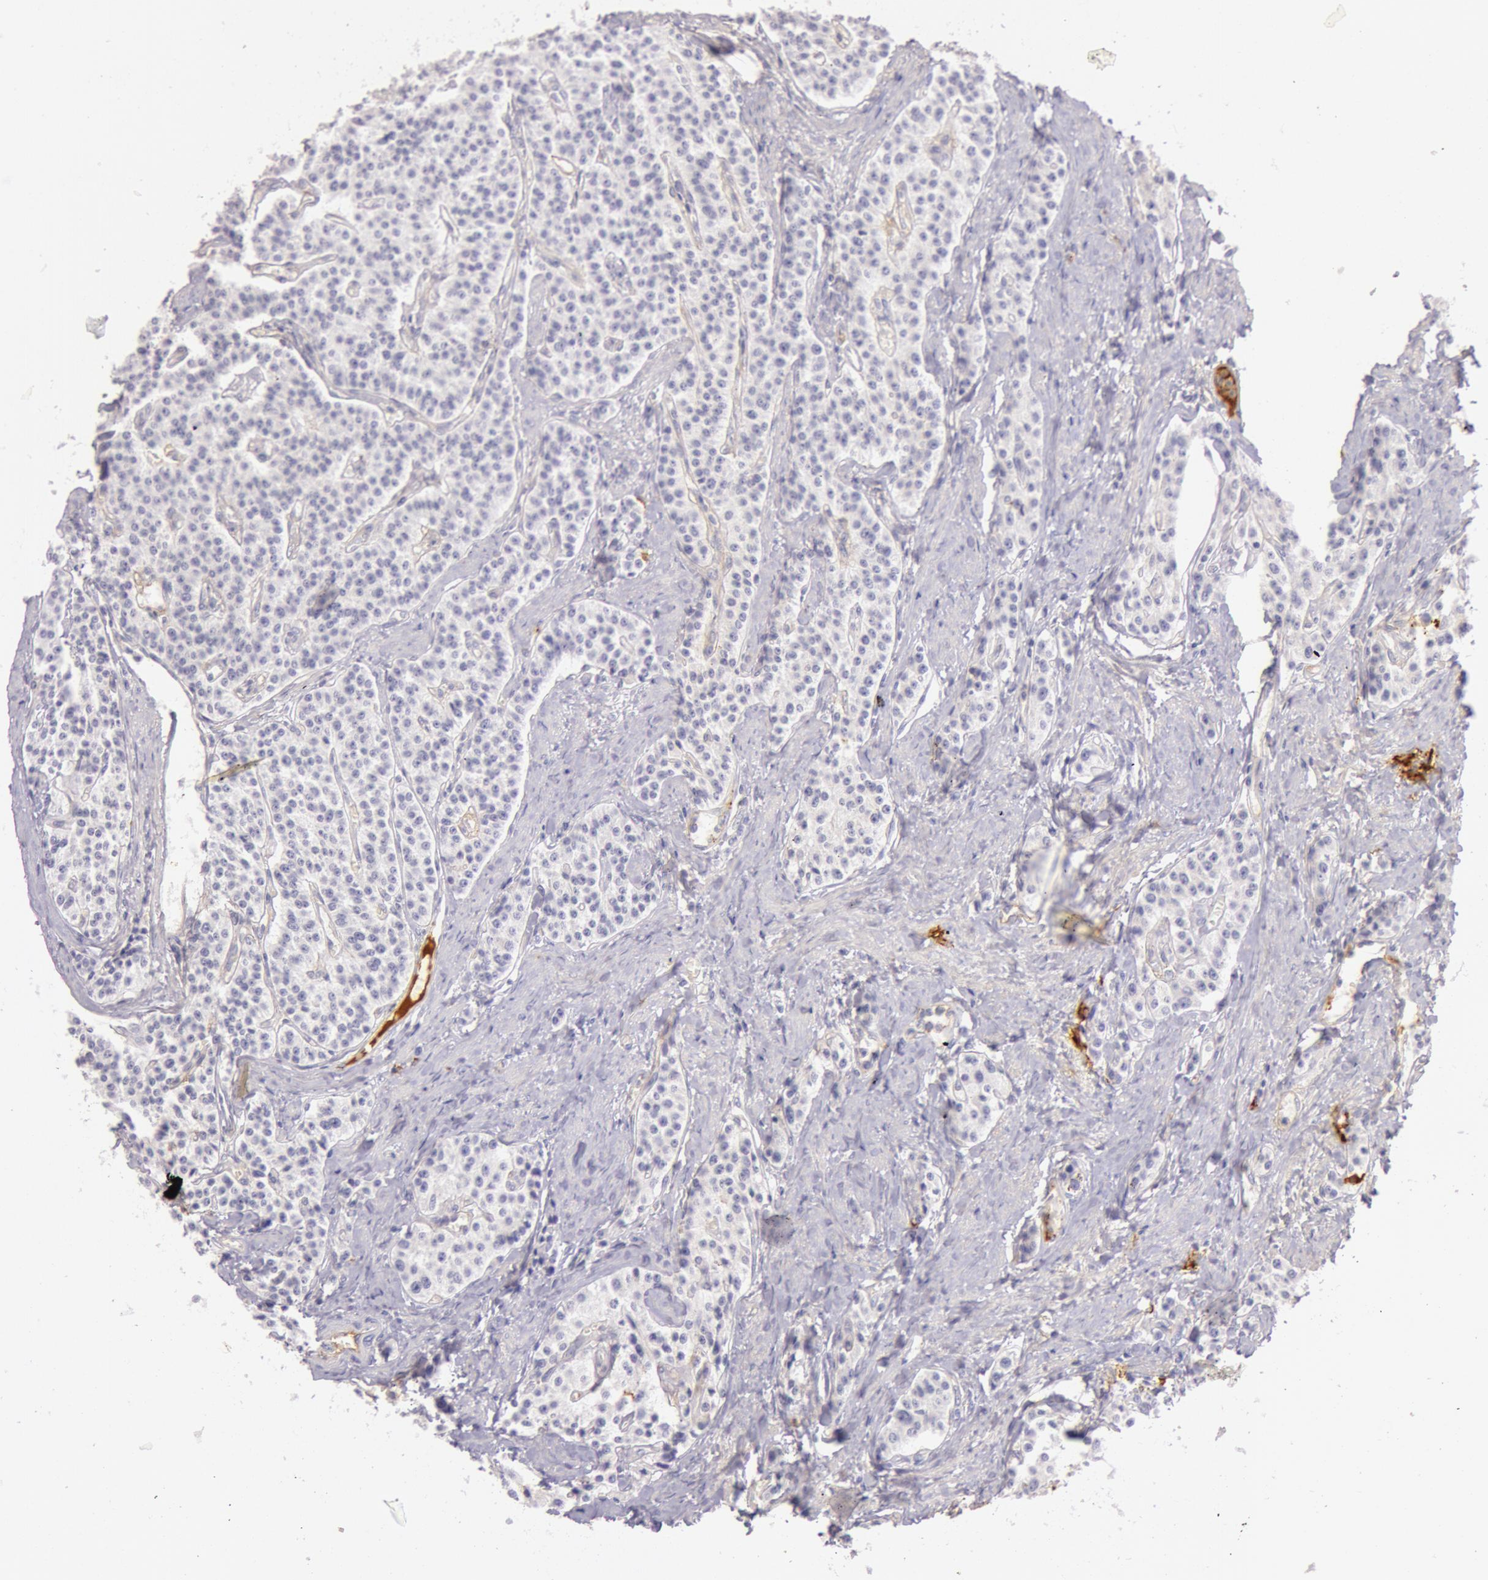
{"staining": {"intensity": "negative", "quantity": "none", "location": "none"}, "tissue": "carcinoid", "cell_type": "Tumor cells", "image_type": "cancer", "snomed": [{"axis": "morphology", "description": "Carcinoid, malignant, NOS"}, {"axis": "topography", "description": "Stomach"}], "caption": "Immunohistochemical staining of human carcinoid displays no significant expression in tumor cells.", "gene": "C4BPA", "patient": {"sex": "female", "age": 76}}